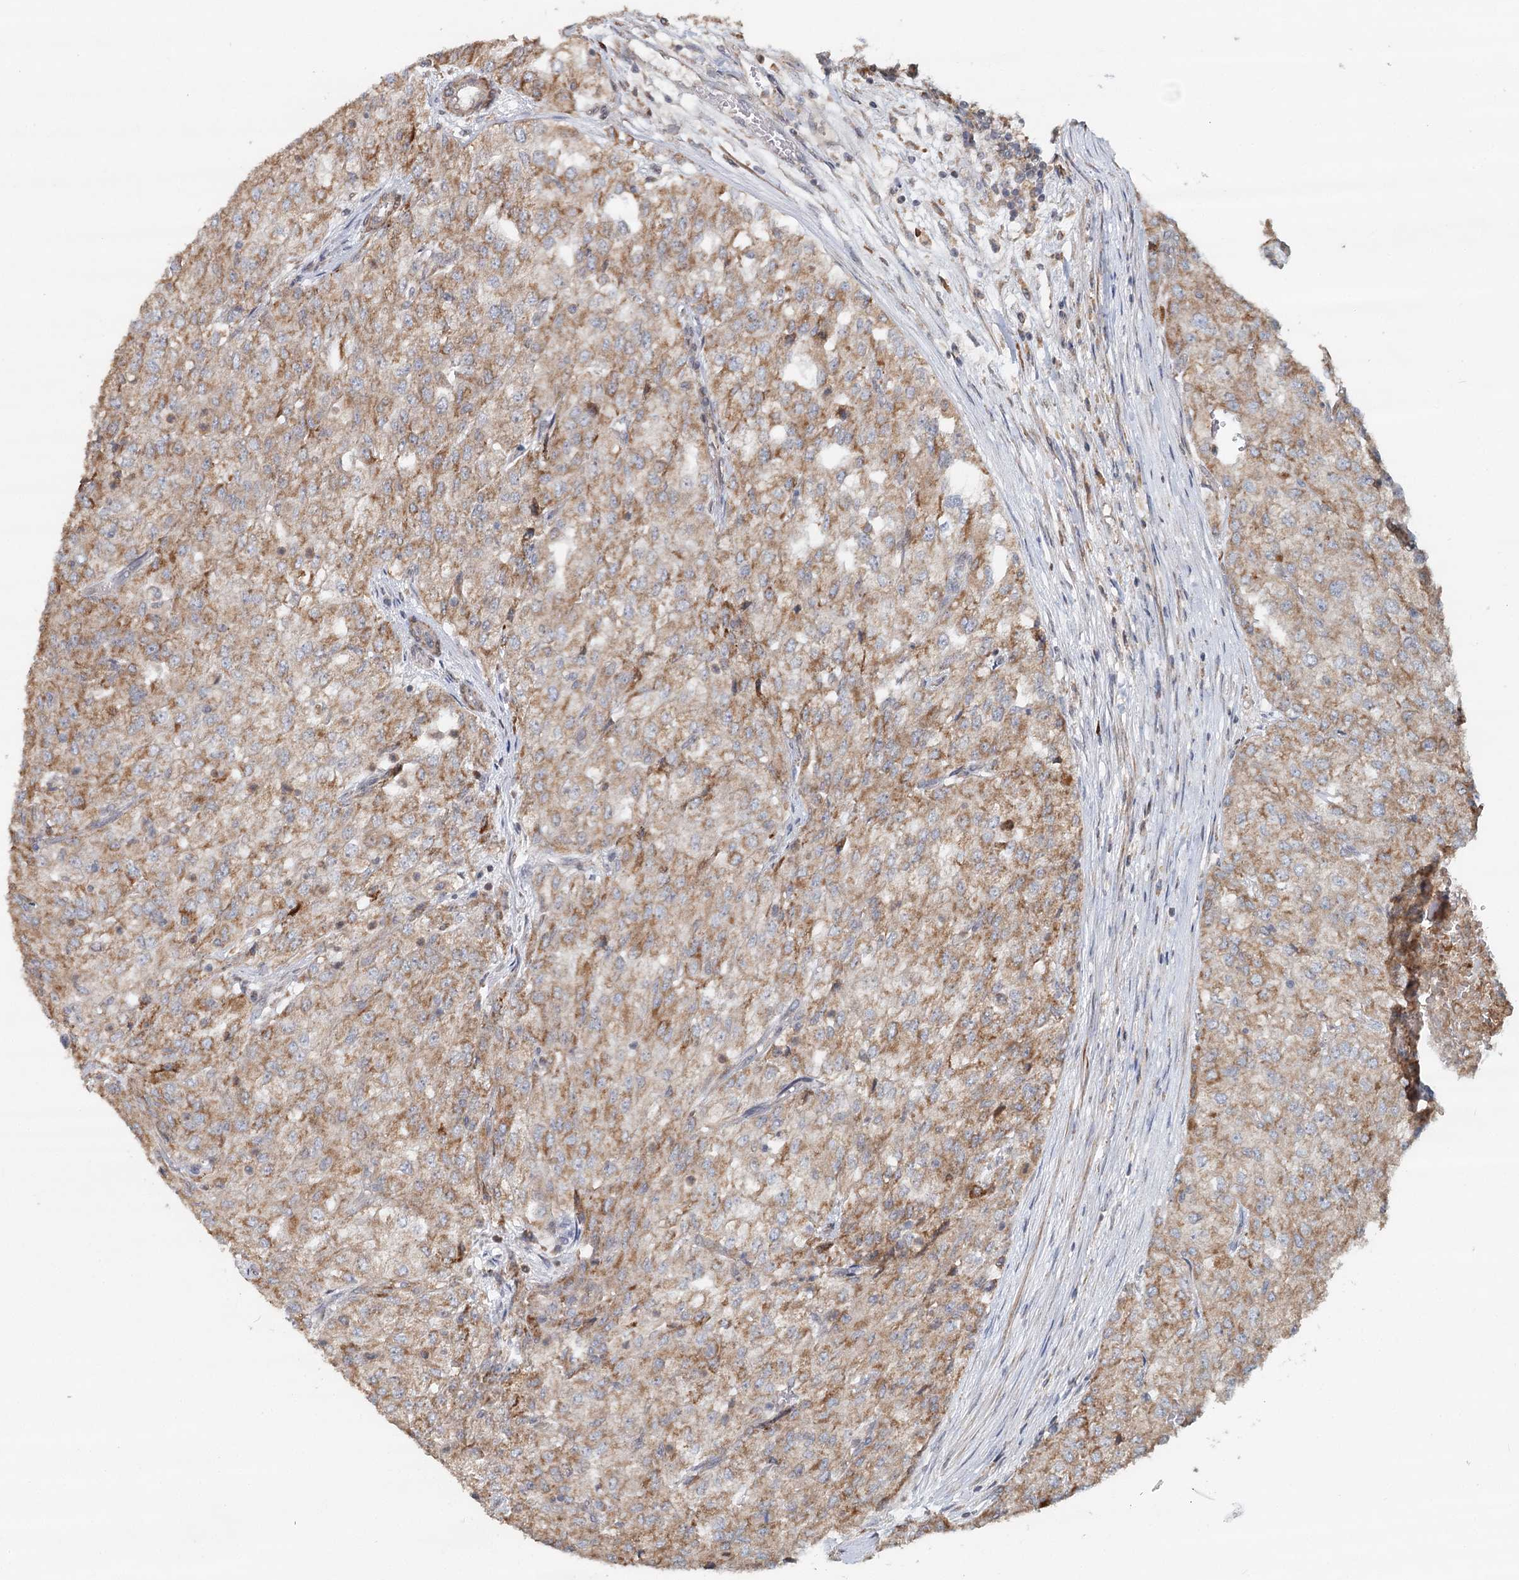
{"staining": {"intensity": "moderate", "quantity": ">75%", "location": "cytoplasmic/membranous"}, "tissue": "renal cancer", "cell_type": "Tumor cells", "image_type": "cancer", "snomed": [{"axis": "morphology", "description": "Adenocarcinoma, NOS"}, {"axis": "topography", "description": "Kidney"}], "caption": "A histopathology image of renal cancer (adenocarcinoma) stained for a protein exhibits moderate cytoplasmic/membranous brown staining in tumor cells.", "gene": "RNF111", "patient": {"sex": "female", "age": 54}}